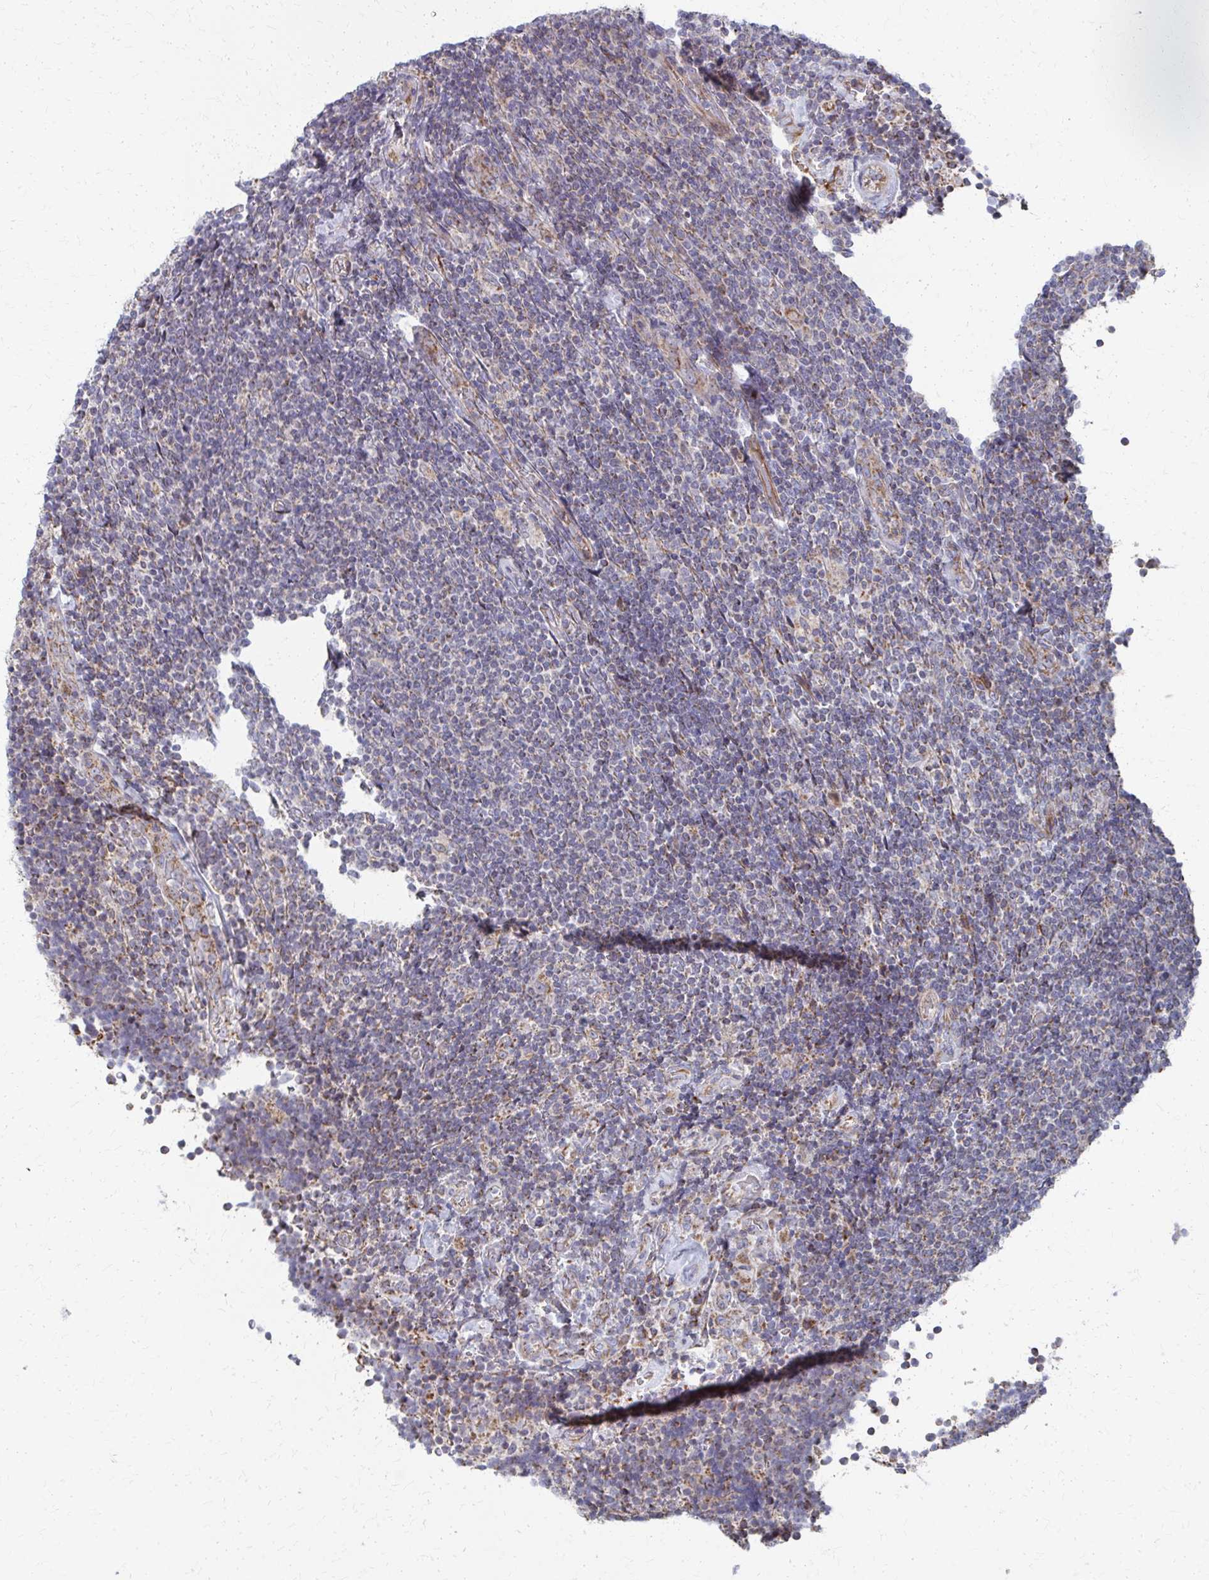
{"staining": {"intensity": "moderate", "quantity": "<25%", "location": "cytoplasmic/membranous"}, "tissue": "lymphoma", "cell_type": "Tumor cells", "image_type": "cancer", "snomed": [{"axis": "morphology", "description": "Malignant lymphoma, non-Hodgkin's type, Low grade"}, {"axis": "topography", "description": "Lymph node"}], "caption": "The photomicrograph displays immunohistochemical staining of low-grade malignant lymphoma, non-Hodgkin's type. There is moderate cytoplasmic/membranous expression is present in approximately <25% of tumor cells.", "gene": "FAHD1", "patient": {"sex": "male", "age": 52}}